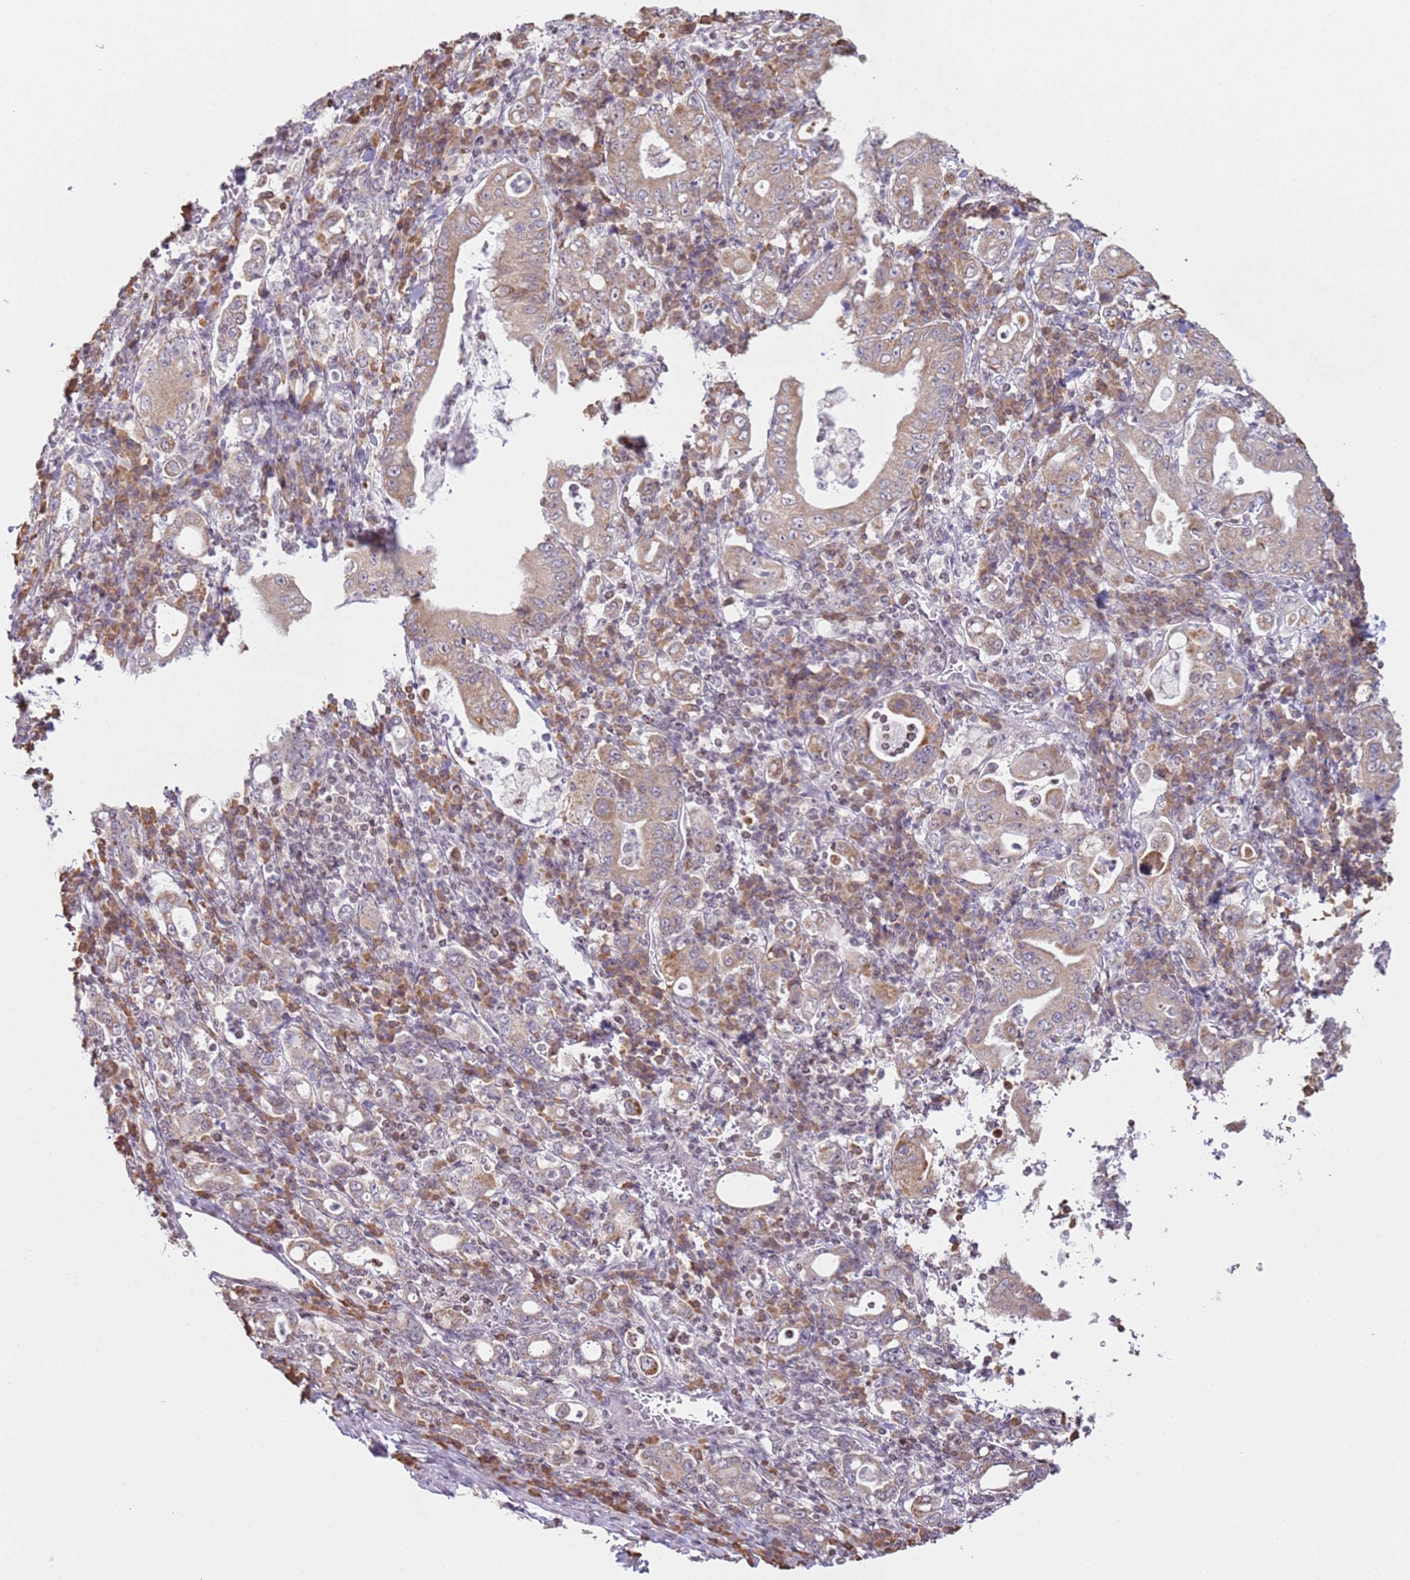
{"staining": {"intensity": "weak", "quantity": ">75%", "location": "cytoplasmic/membranous"}, "tissue": "stomach cancer", "cell_type": "Tumor cells", "image_type": "cancer", "snomed": [{"axis": "morphology", "description": "Normal tissue, NOS"}, {"axis": "morphology", "description": "Adenocarcinoma, NOS"}, {"axis": "topography", "description": "Esophagus"}, {"axis": "topography", "description": "Stomach, upper"}, {"axis": "topography", "description": "Peripheral nerve tissue"}], "caption": "The photomicrograph displays a brown stain indicating the presence of a protein in the cytoplasmic/membranous of tumor cells in stomach cancer.", "gene": "SCAF1", "patient": {"sex": "male", "age": 62}}